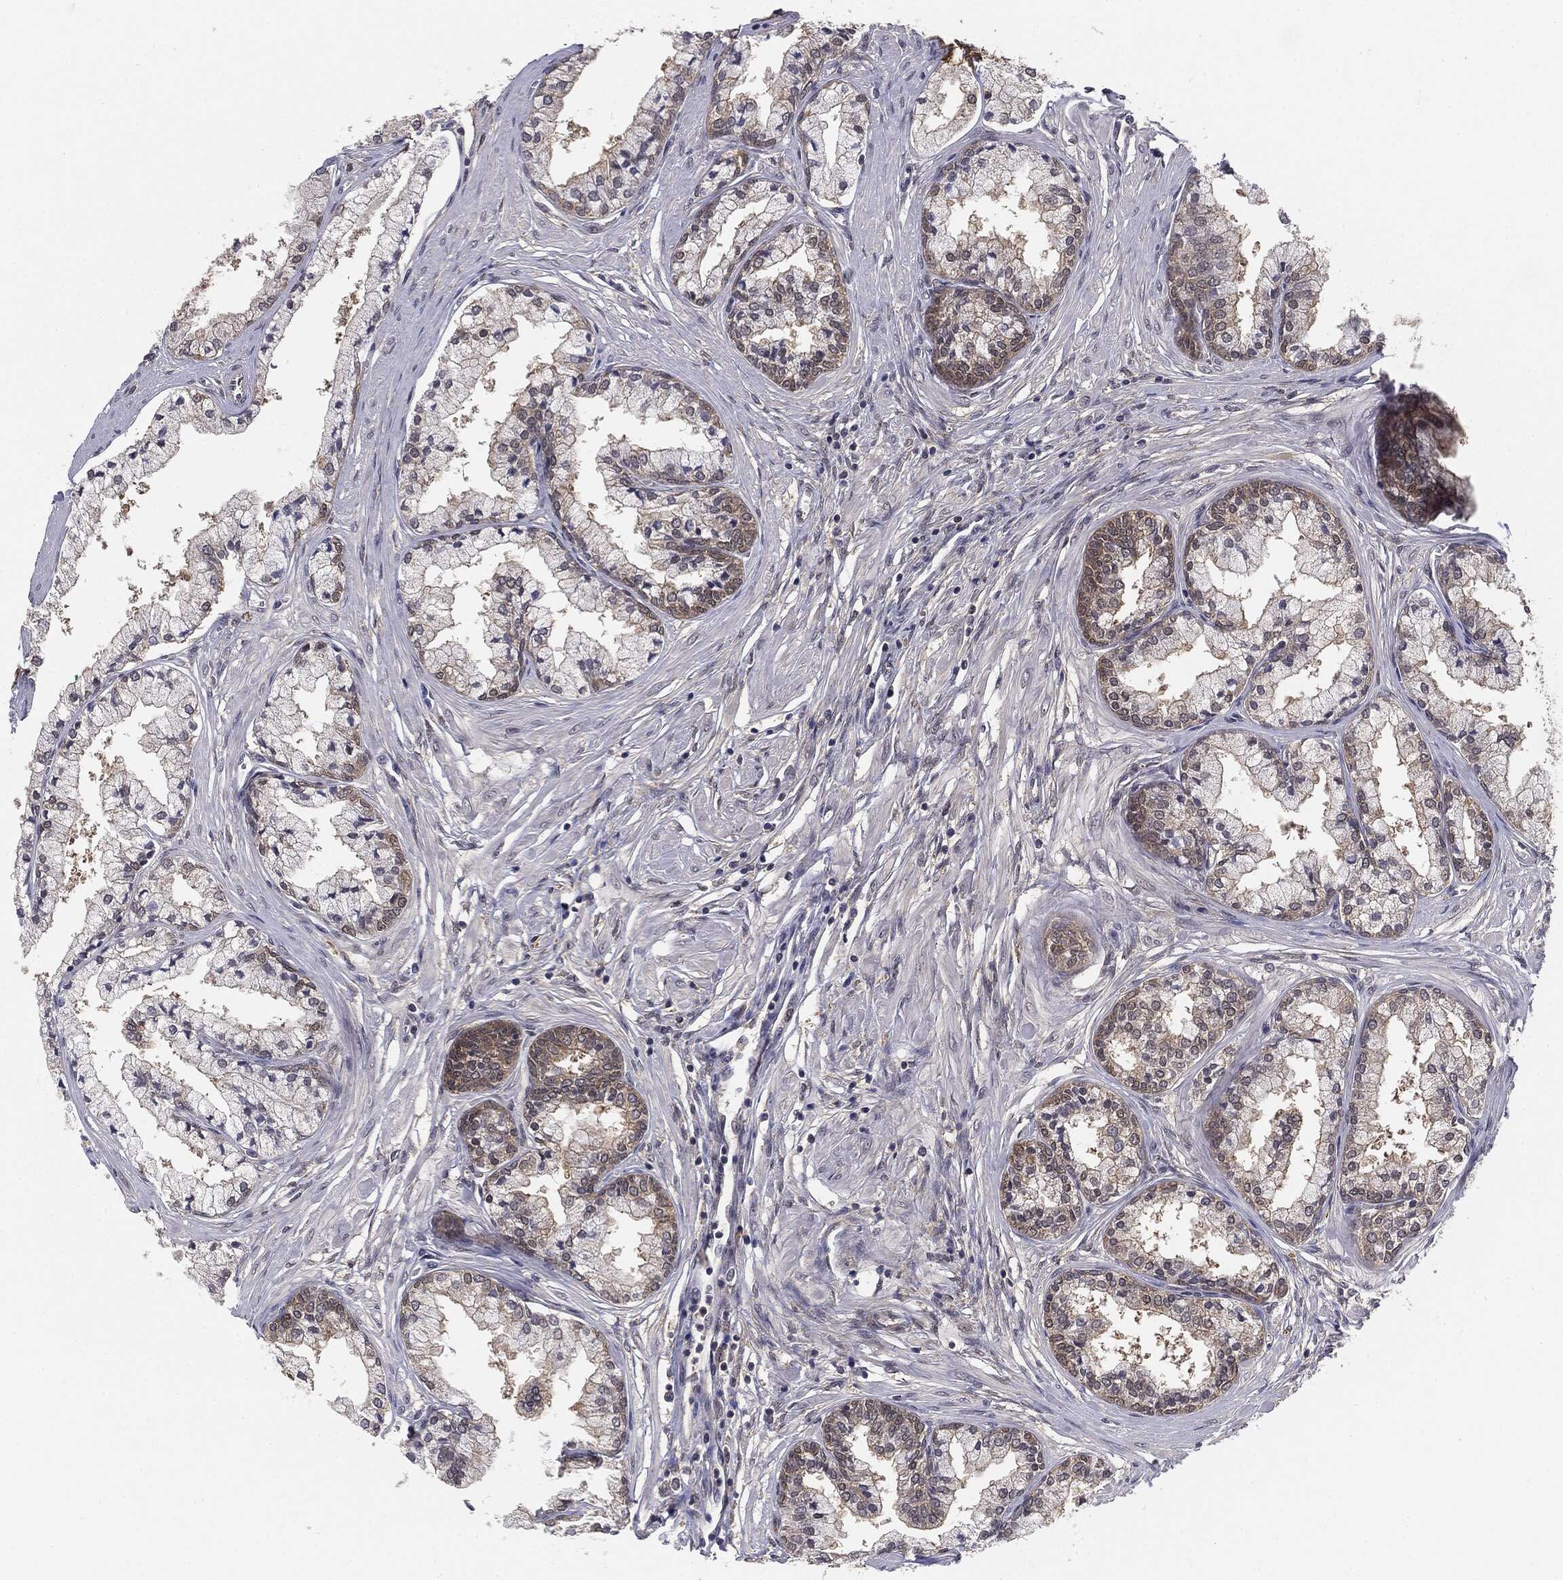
{"staining": {"intensity": "negative", "quantity": "none", "location": "none"}, "tissue": "prostate cancer", "cell_type": "Tumor cells", "image_type": "cancer", "snomed": [{"axis": "morphology", "description": "Adenocarcinoma, High grade"}, {"axis": "topography", "description": "Prostate"}], "caption": "Immunohistochemistry photomicrograph of adenocarcinoma (high-grade) (prostate) stained for a protein (brown), which shows no expression in tumor cells. Nuclei are stained in blue.", "gene": "KRT7", "patient": {"sex": "male", "age": 66}}